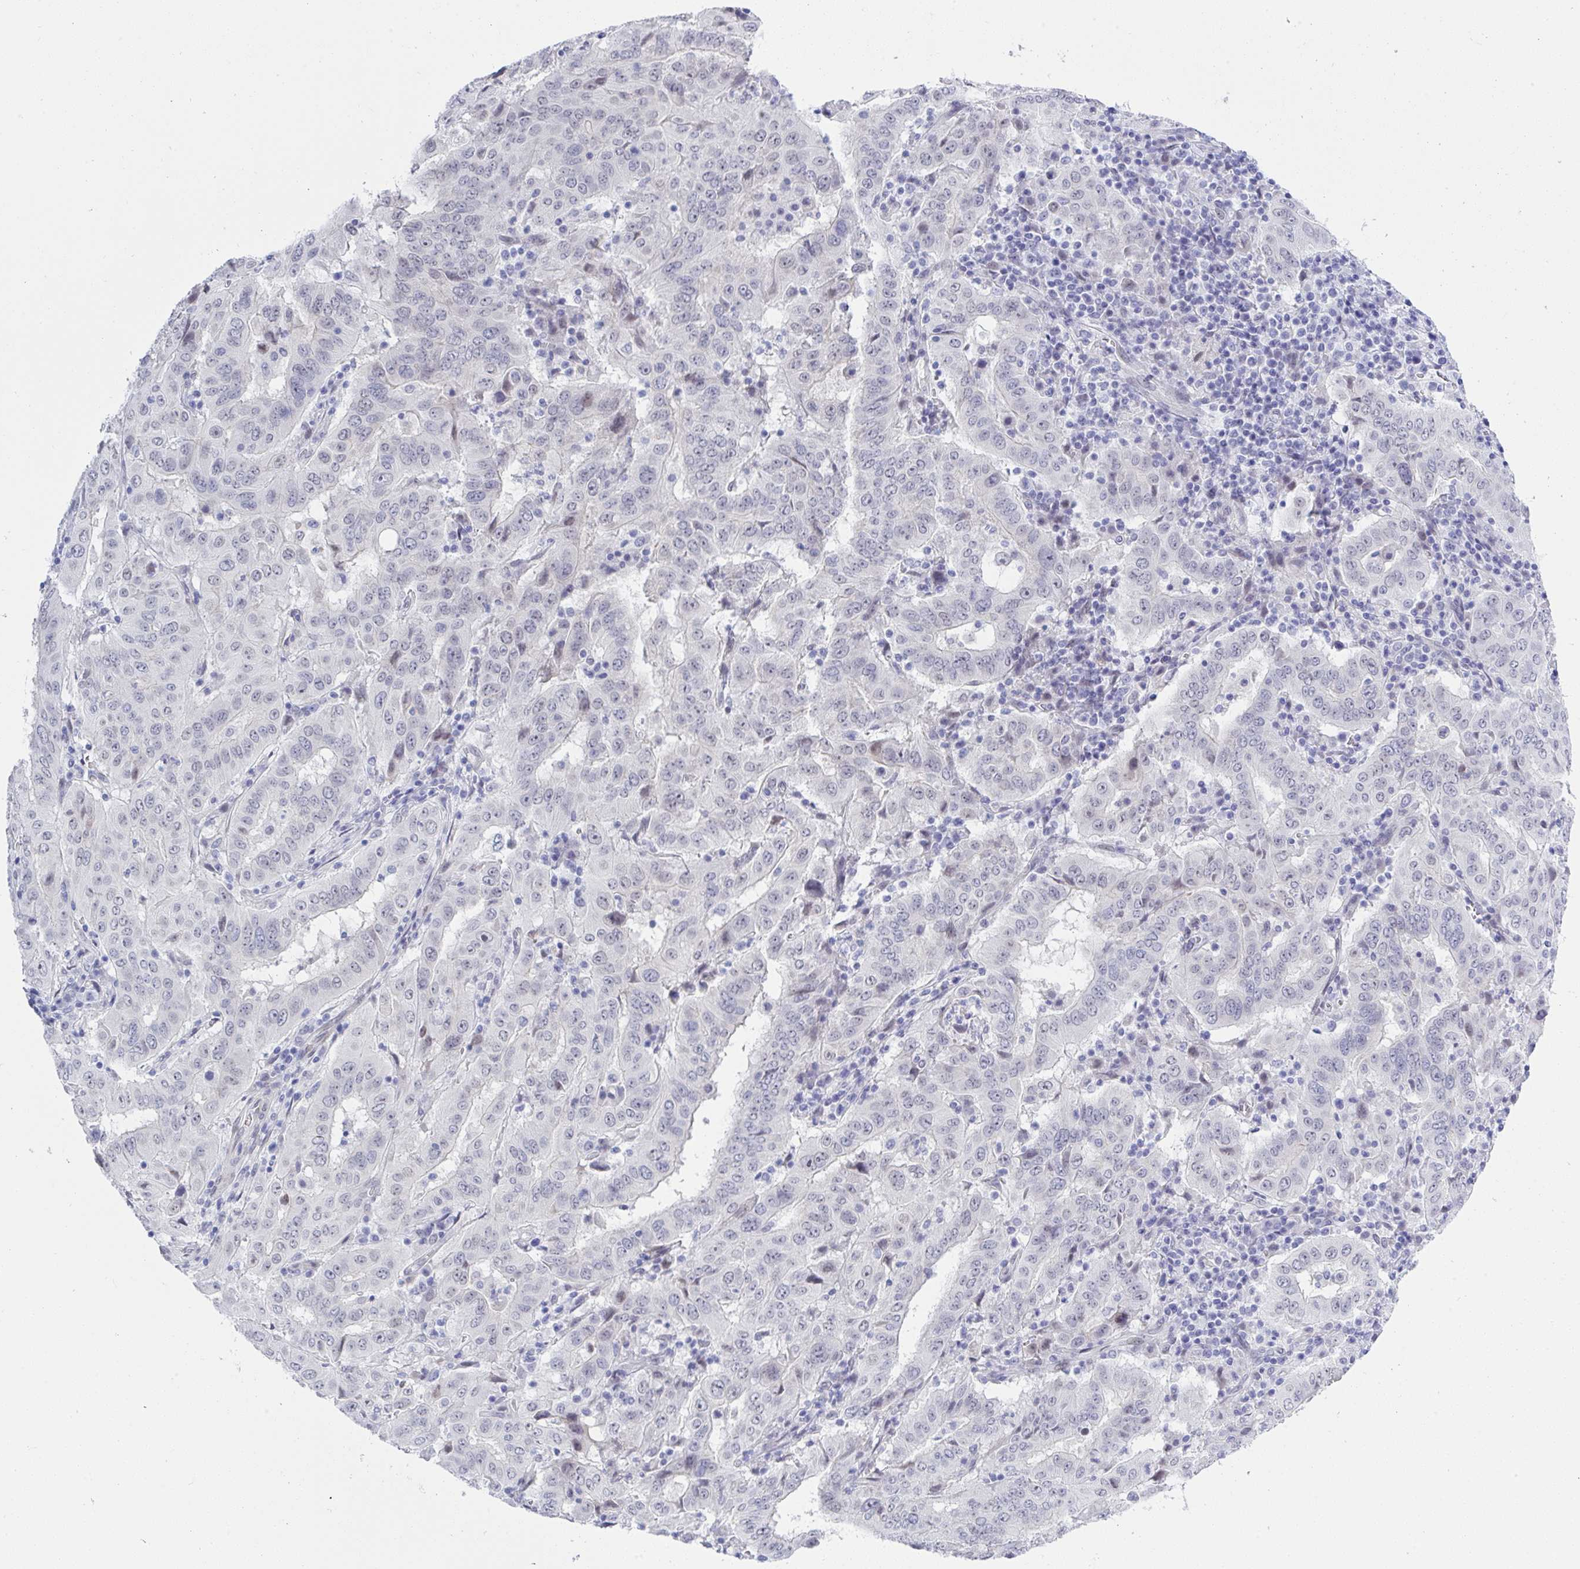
{"staining": {"intensity": "negative", "quantity": "none", "location": "none"}, "tissue": "pancreatic cancer", "cell_type": "Tumor cells", "image_type": "cancer", "snomed": [{"axis": "morphology", "description": "Adenocarcinoma, NOS"}, {"axis": "topography", "description": "Pancreas"}], "caption": "High power microscopy micrograph of an immunohistochemistry image of pancreatic cancer, revealing no significant staining in tumor cells. The staining is performed using DAB (3,3'-diaminobenzidine) brown chromogen with nuclei counter-stained in using hematoxylin.", "gene": "MFSD4A", "patient": {"sex": "male", "age": 63}}